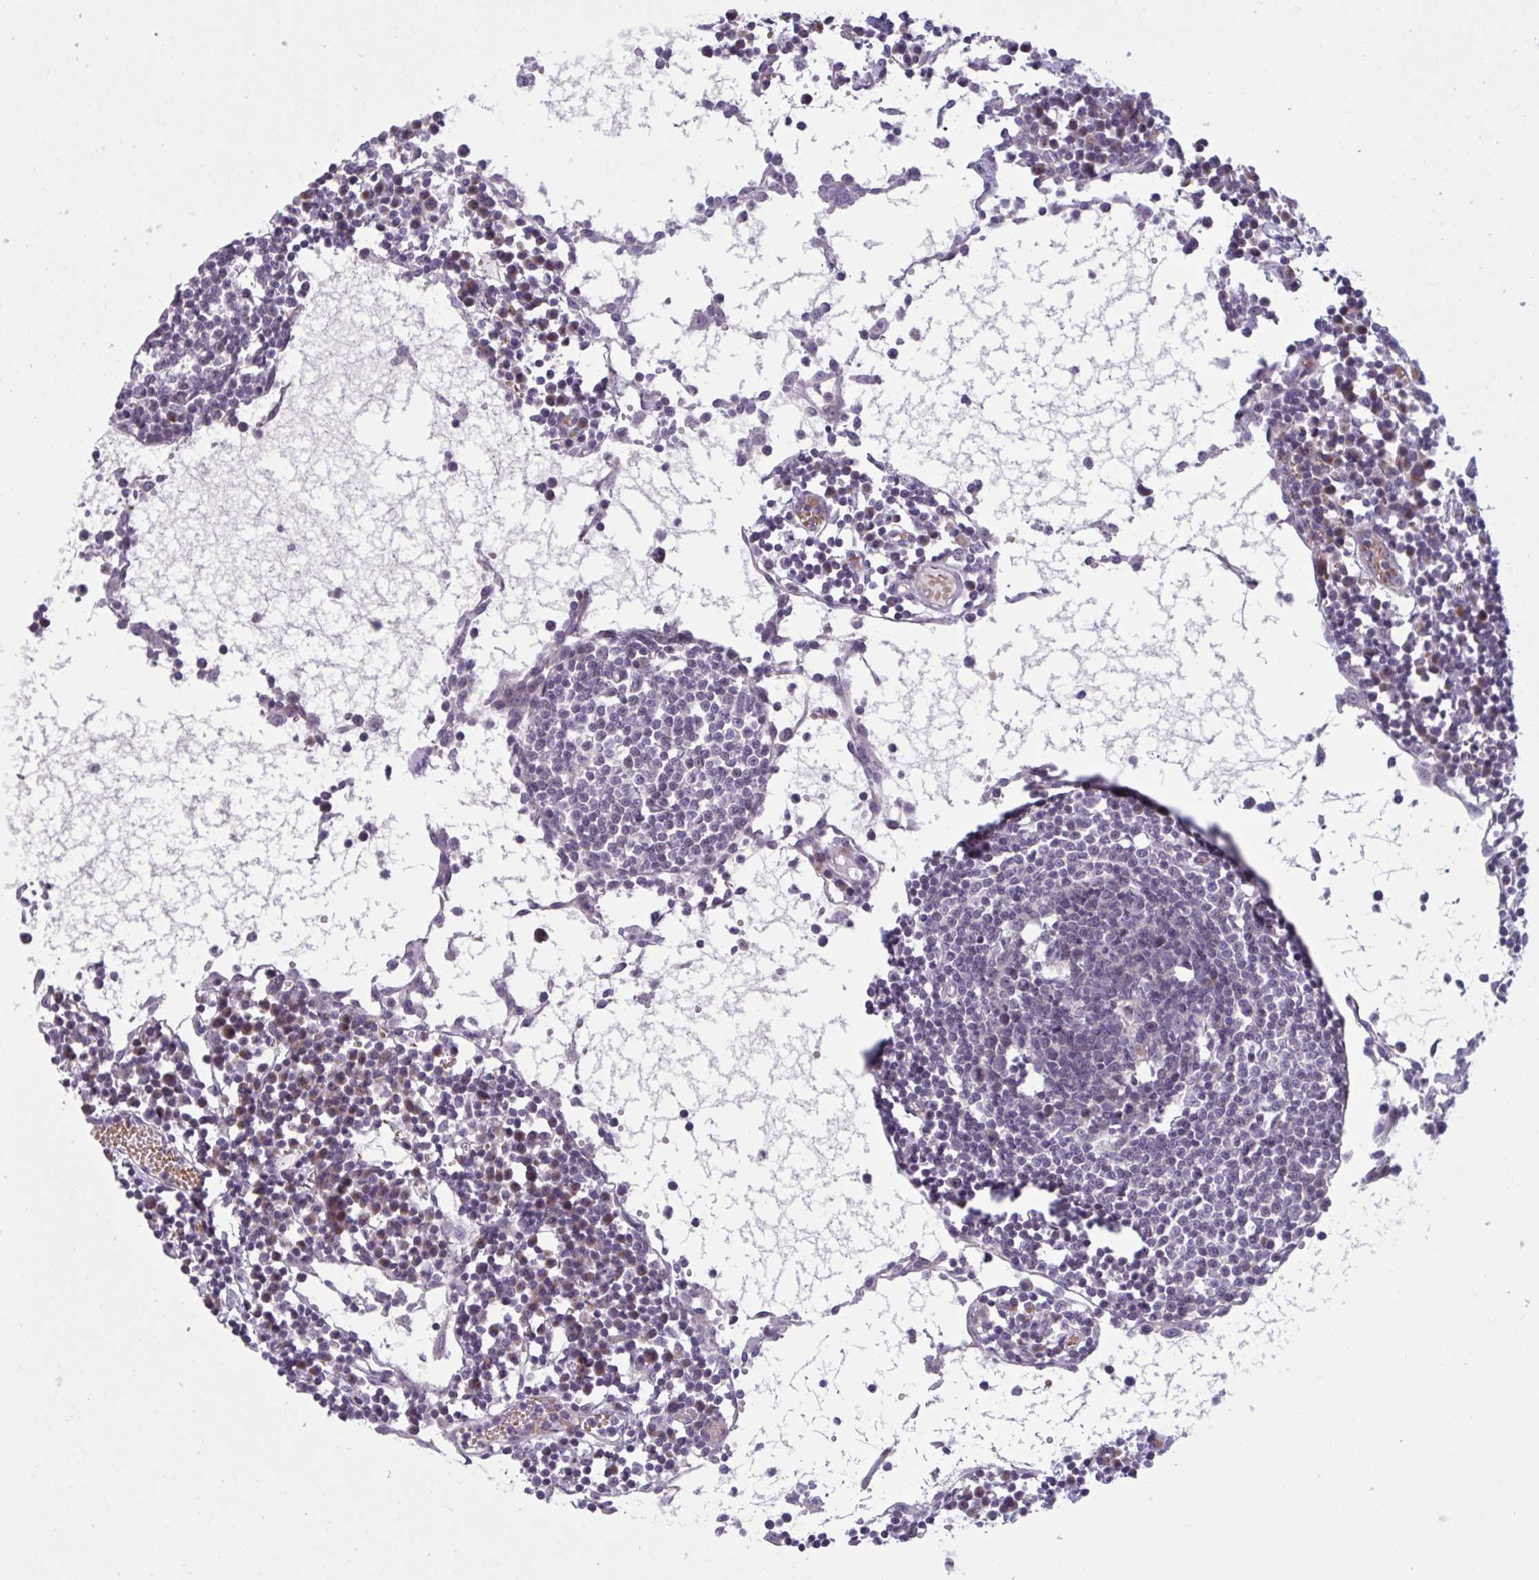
{"staining": {"intensity": "negative", "quantity": "none", "location": "none"}, "tissue": "lymph node", "cell_type": "Germinal center cells", "image_type": "normal", "snomed": [{"axis": "morphology", "description": "Normal tissue, NOS"}, {"axis": "topography", "description": "Lymph node"}], "caption": "An image of lymph node stained for a protein shows no brown staining in germinal center cells.", "gene": "HSD11B2", "patient": {"sex": "female", "age": 78}}